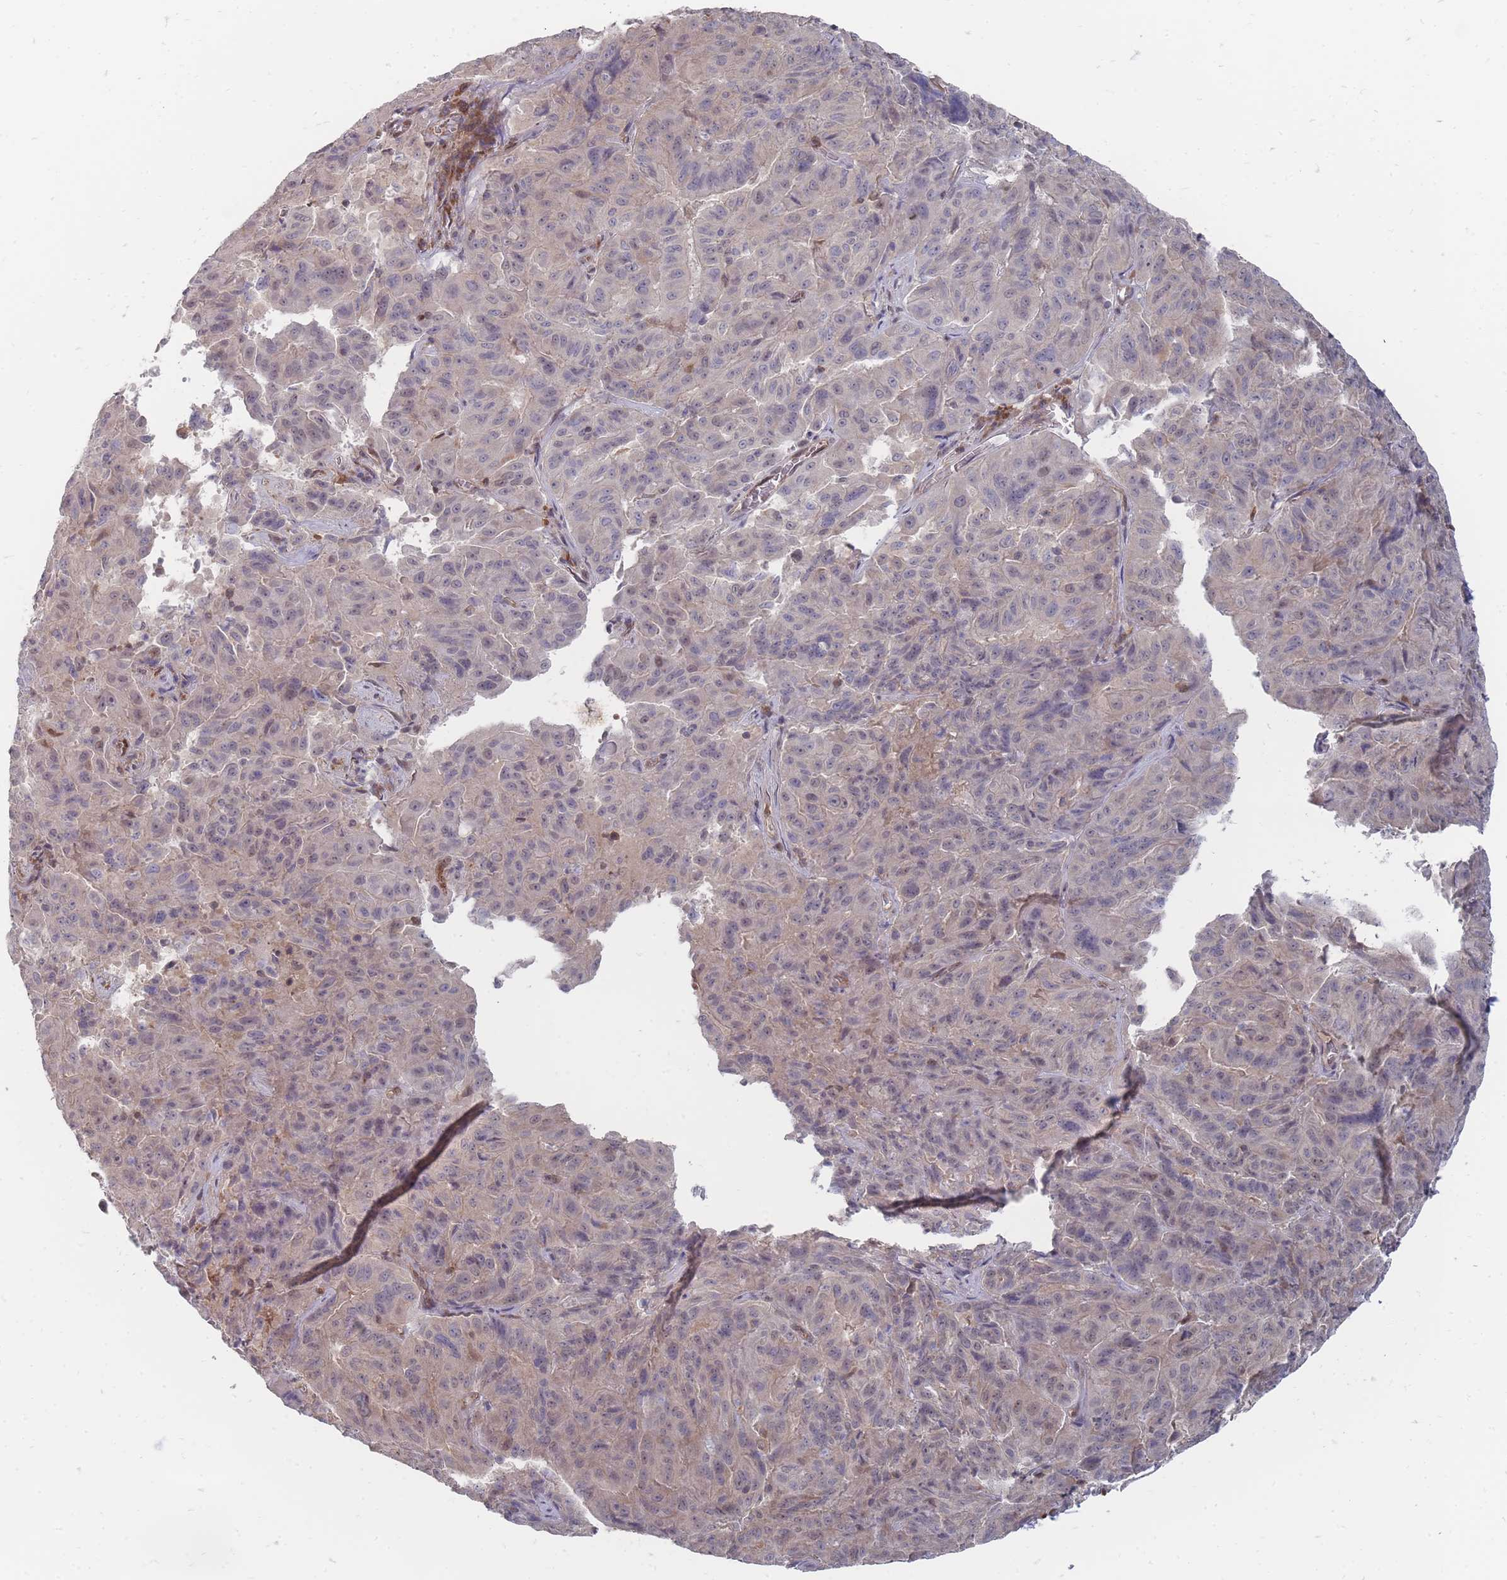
{"staining": {"intensity": "negative", "quantity": "none", "location": "none"}, "tissue": "pancreatic cancer", "cell_type": "Tumor cells", "image_type": "cancer", "snomed": [{"axis": "morphology", "description": "Adenocarcinoma, NOS"}, {"axis": "topography", "description": "Pancreas"}], "caption": "Immunohistochemistry (IHC) of pancreatic cancer (adenocarcinoma) demonstrates no positivity in tumor cells. The staining is performed using DAB brown chromogen with nuclei counter-stained in using hematoxylin.", "gene": "NKD1", "patient": {"sex": "male", "age": 63}}